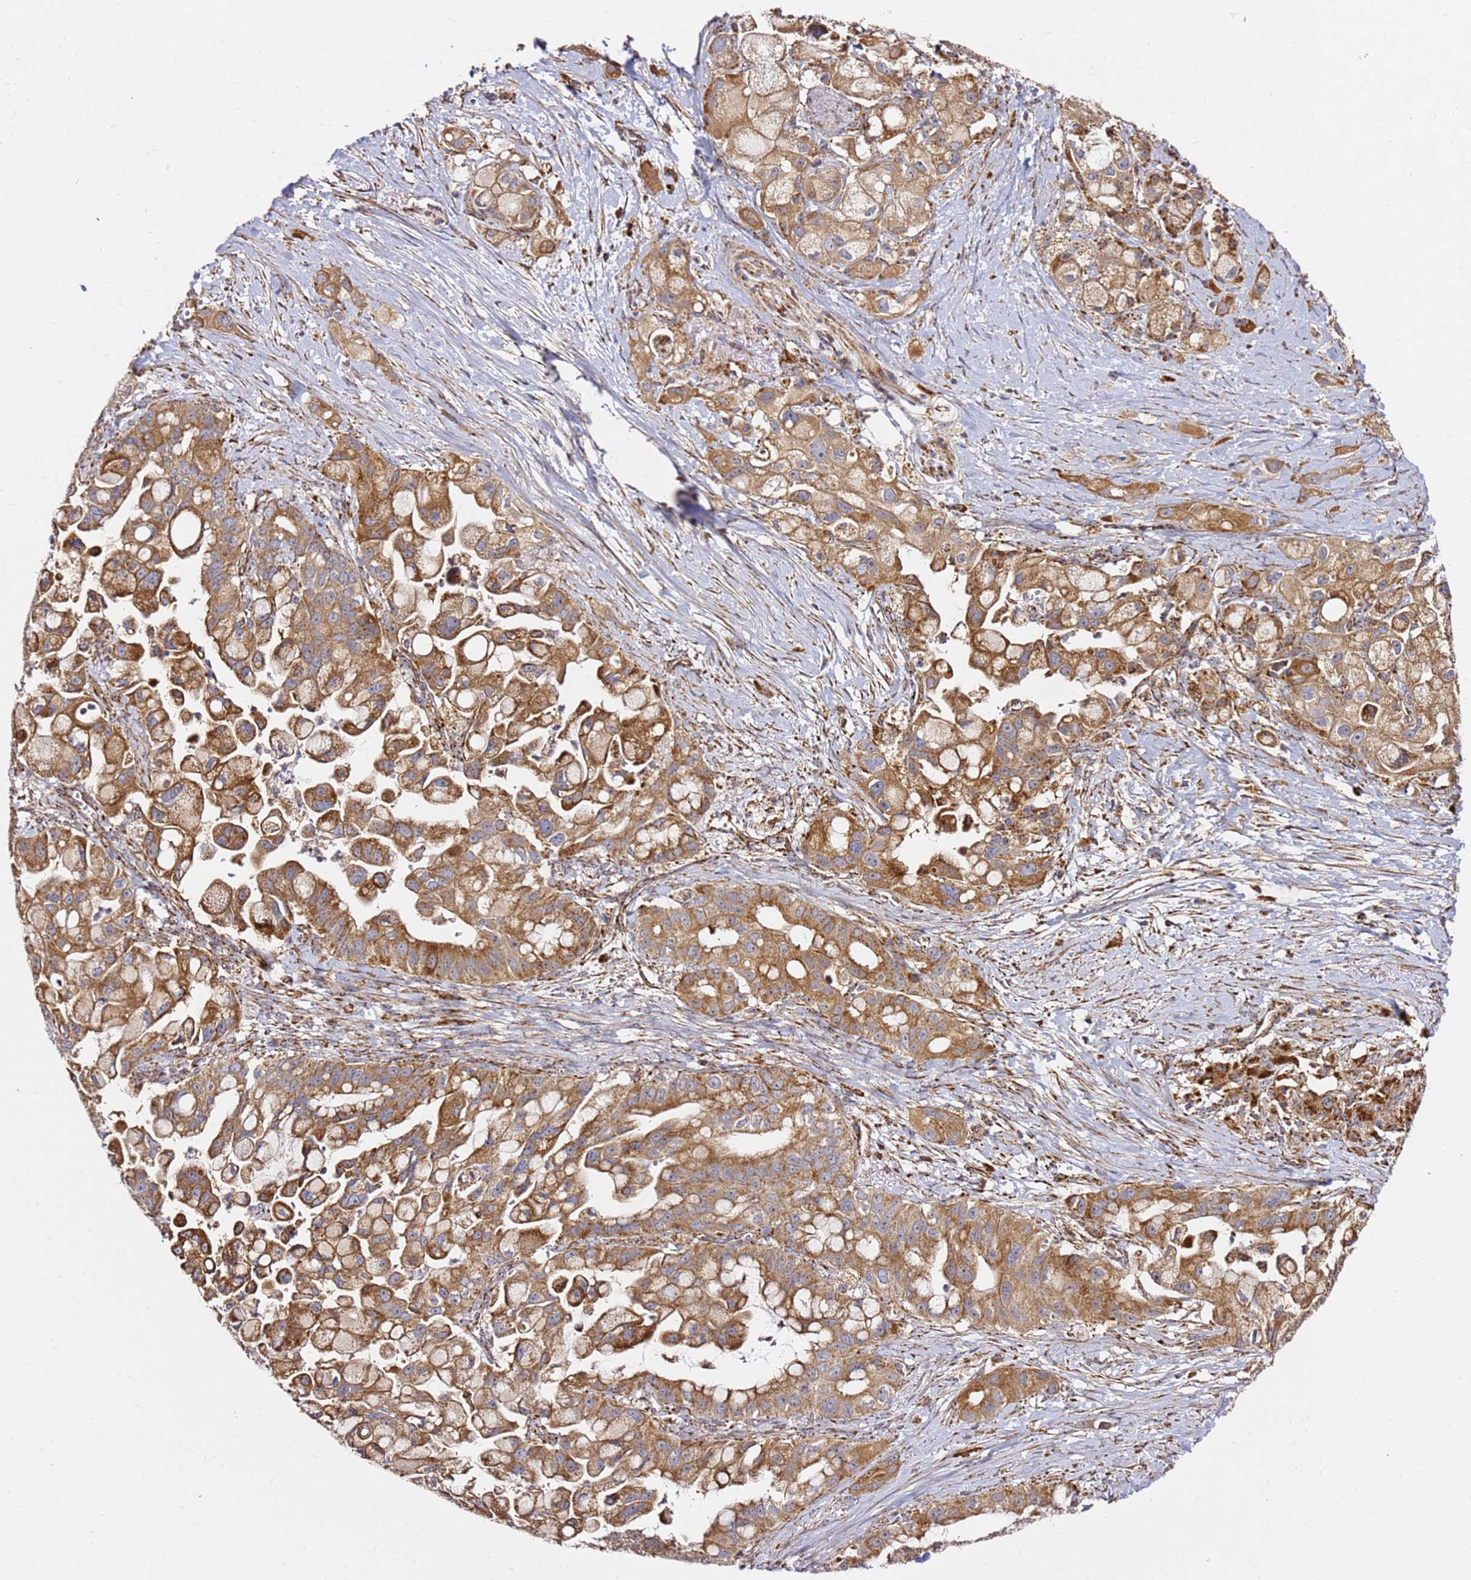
{"staining": {"intensity": "moderate", "quantity": ">75%", "location": "cytoplasmic/membranous"}, "tissue": "pancreatic cancer", "cell_type": "Tumor cells", "image_type": "cancer", "snomed": [{"axis": "morphology", "description": "Adenocarcinoma, NOS"}, {"axis": "topography", "description": "Pancreas"}], "caption": "Brown immunohistochemical staining in human pancreatic cancer demonstrates moderate cytoplasmic/membranous staining in about >75% of tumor cells.", "gene": "NDUFA3", "patient": {"sex": "male", "age": 68}}